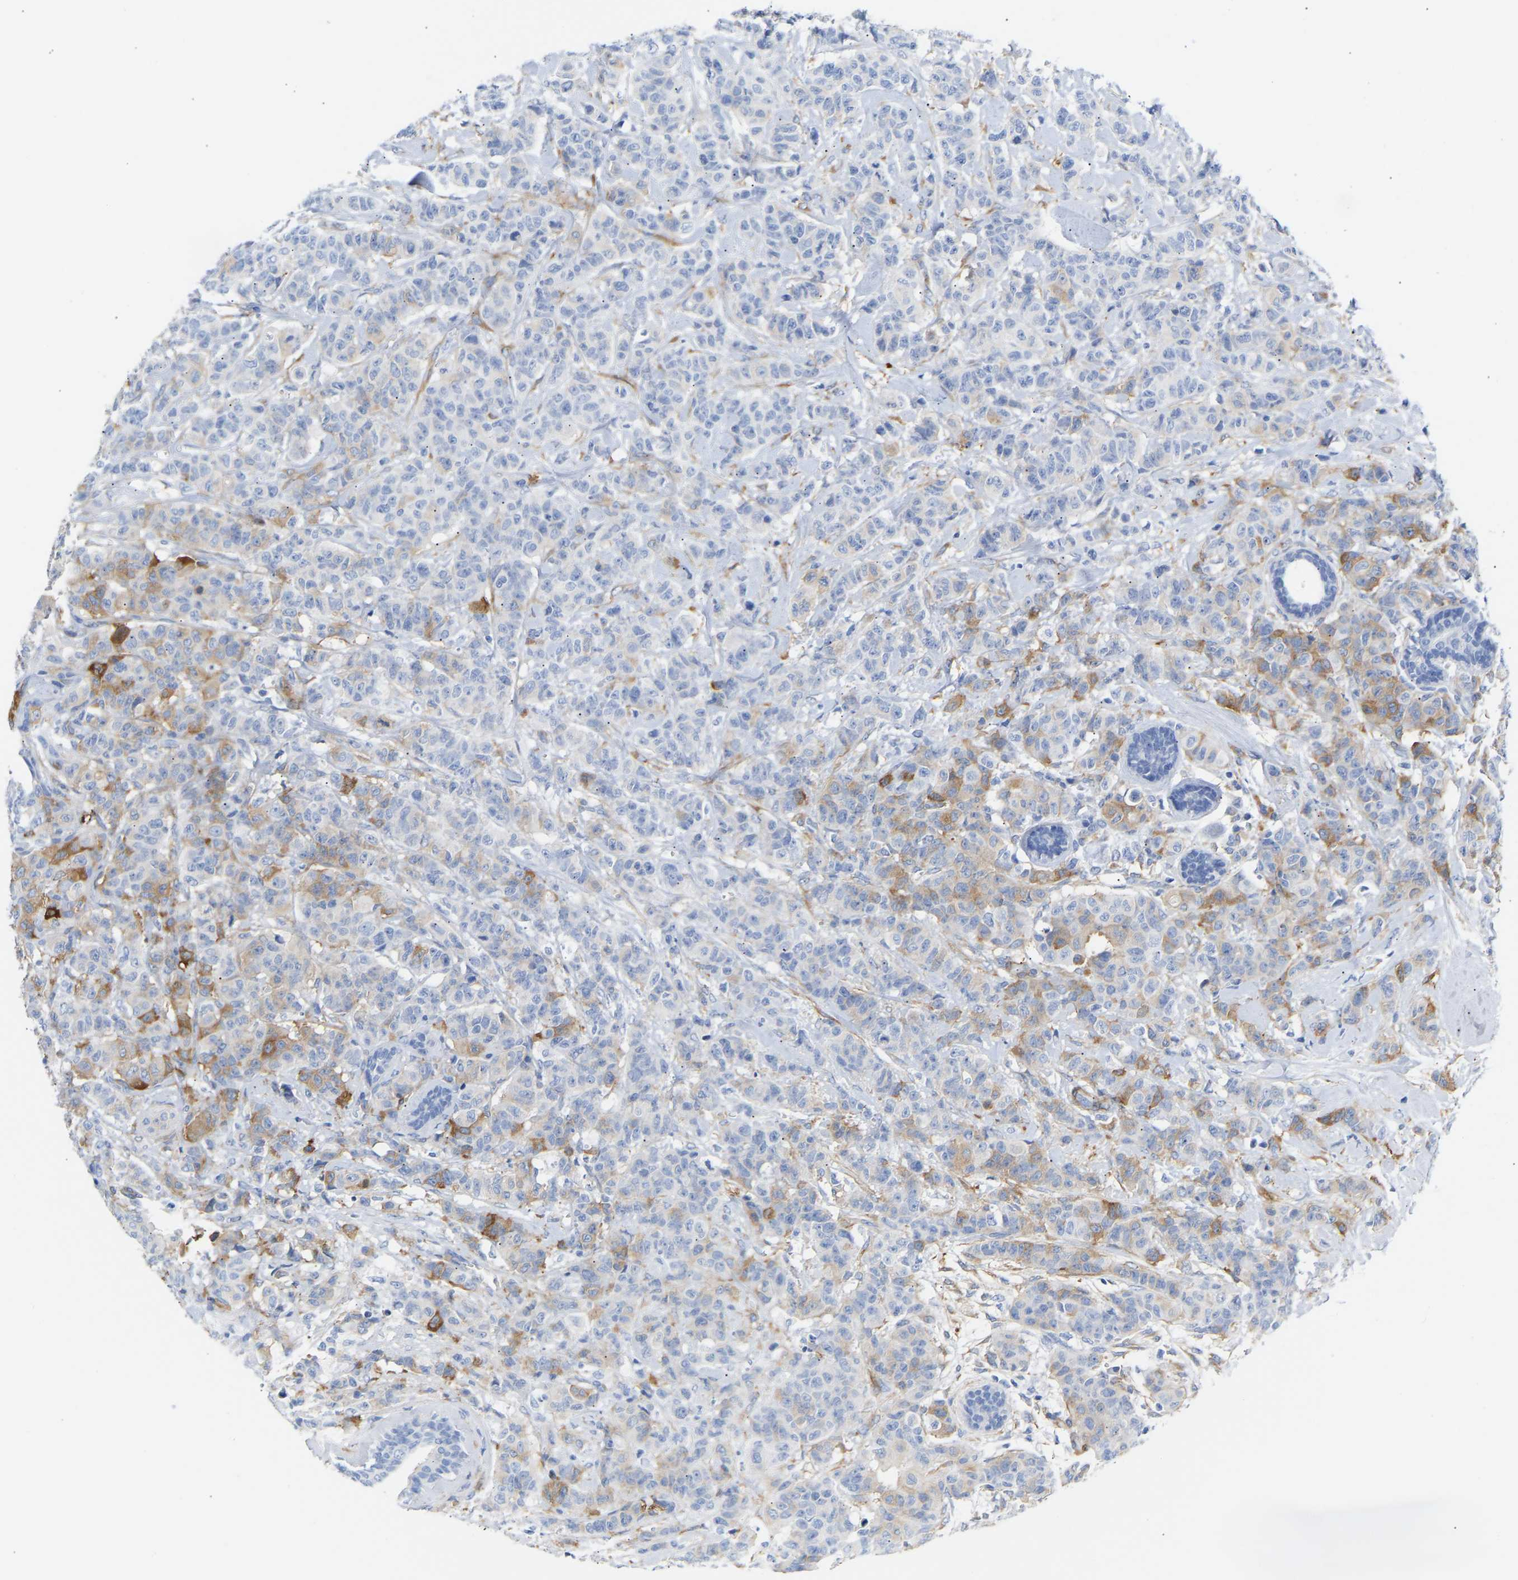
{"staining": {"intensity": "moderate", "quantity": "<25%", "location": "cytoplasmic/membranous"}, "tissue": "breast cancer", "cell_type": "Tumor cells", "image_type": "cancer", "snomed": [{"axis": "morphology", "description": "Normal tissue, NOS"}, {"axis": "morphology", "description": "Duct carcinoma"}, {"axis": "topography", "description": "Breast"}], "caption": "A brown stain labels moderate cytoplasmic/membranous expression of a protein in breast invasive ductal carcinoma tumor cells.", "gene": "AMPH", "patient": {"sex": "female", "age": 40}}